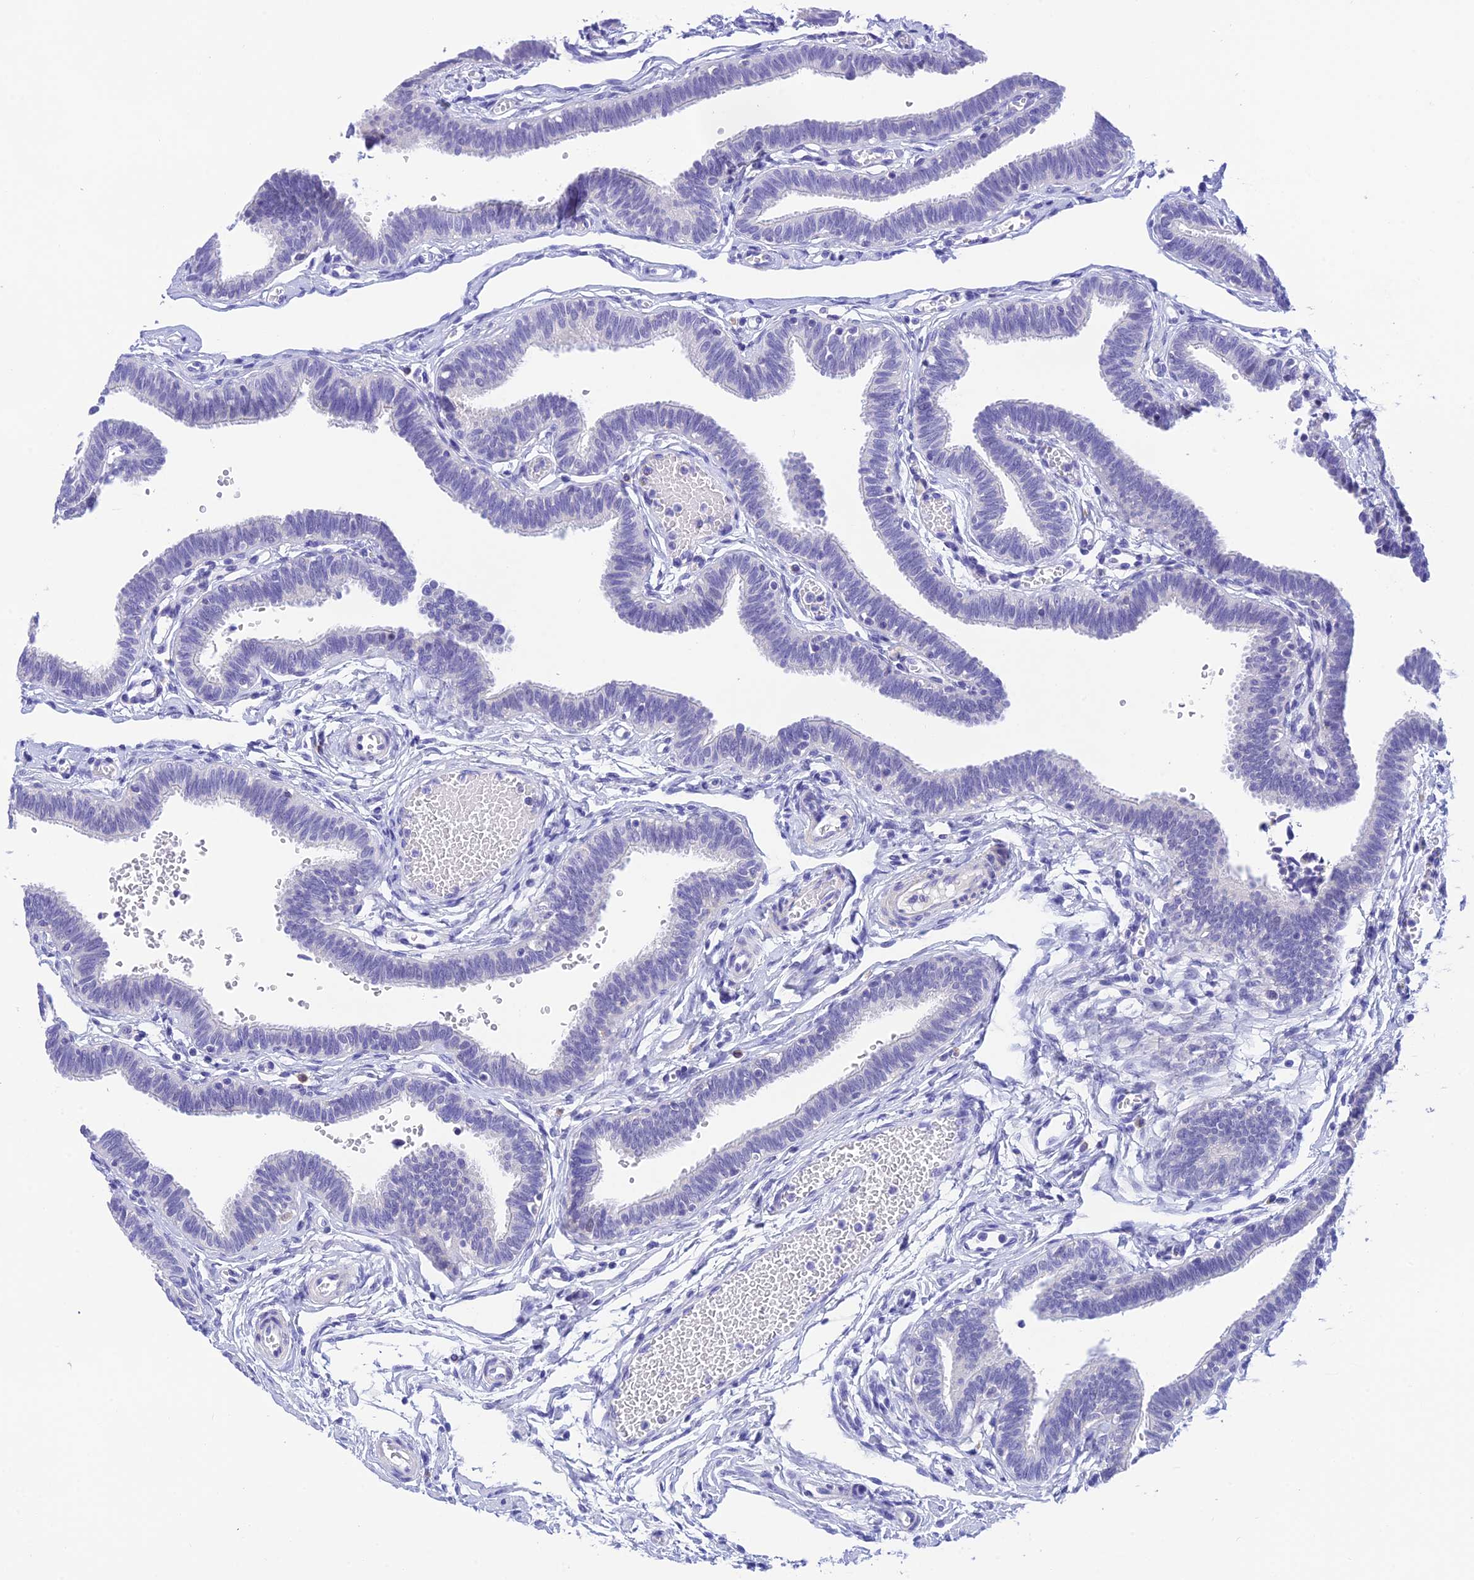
{"staining": {"intensity": "negative", "quantity": "none", "location": "none"}, "tissue": "fallopian tube", "cell_type": "Glandular cells", "image_type": "normal", "snomed": [{"axis": "morphology", "description": "Normal tissue, NOS"}, {"axis": "topography", "description": "Fallopian tube"}, {"axis": "topography", "description": "Ovary"}], "caption": "Unremarkable fallopian tube was stained to show a protein in brown. There is no significant staining in glandular cells.", "gene": "KDELR3", "patient": {"sex": "female", "age": 23}}